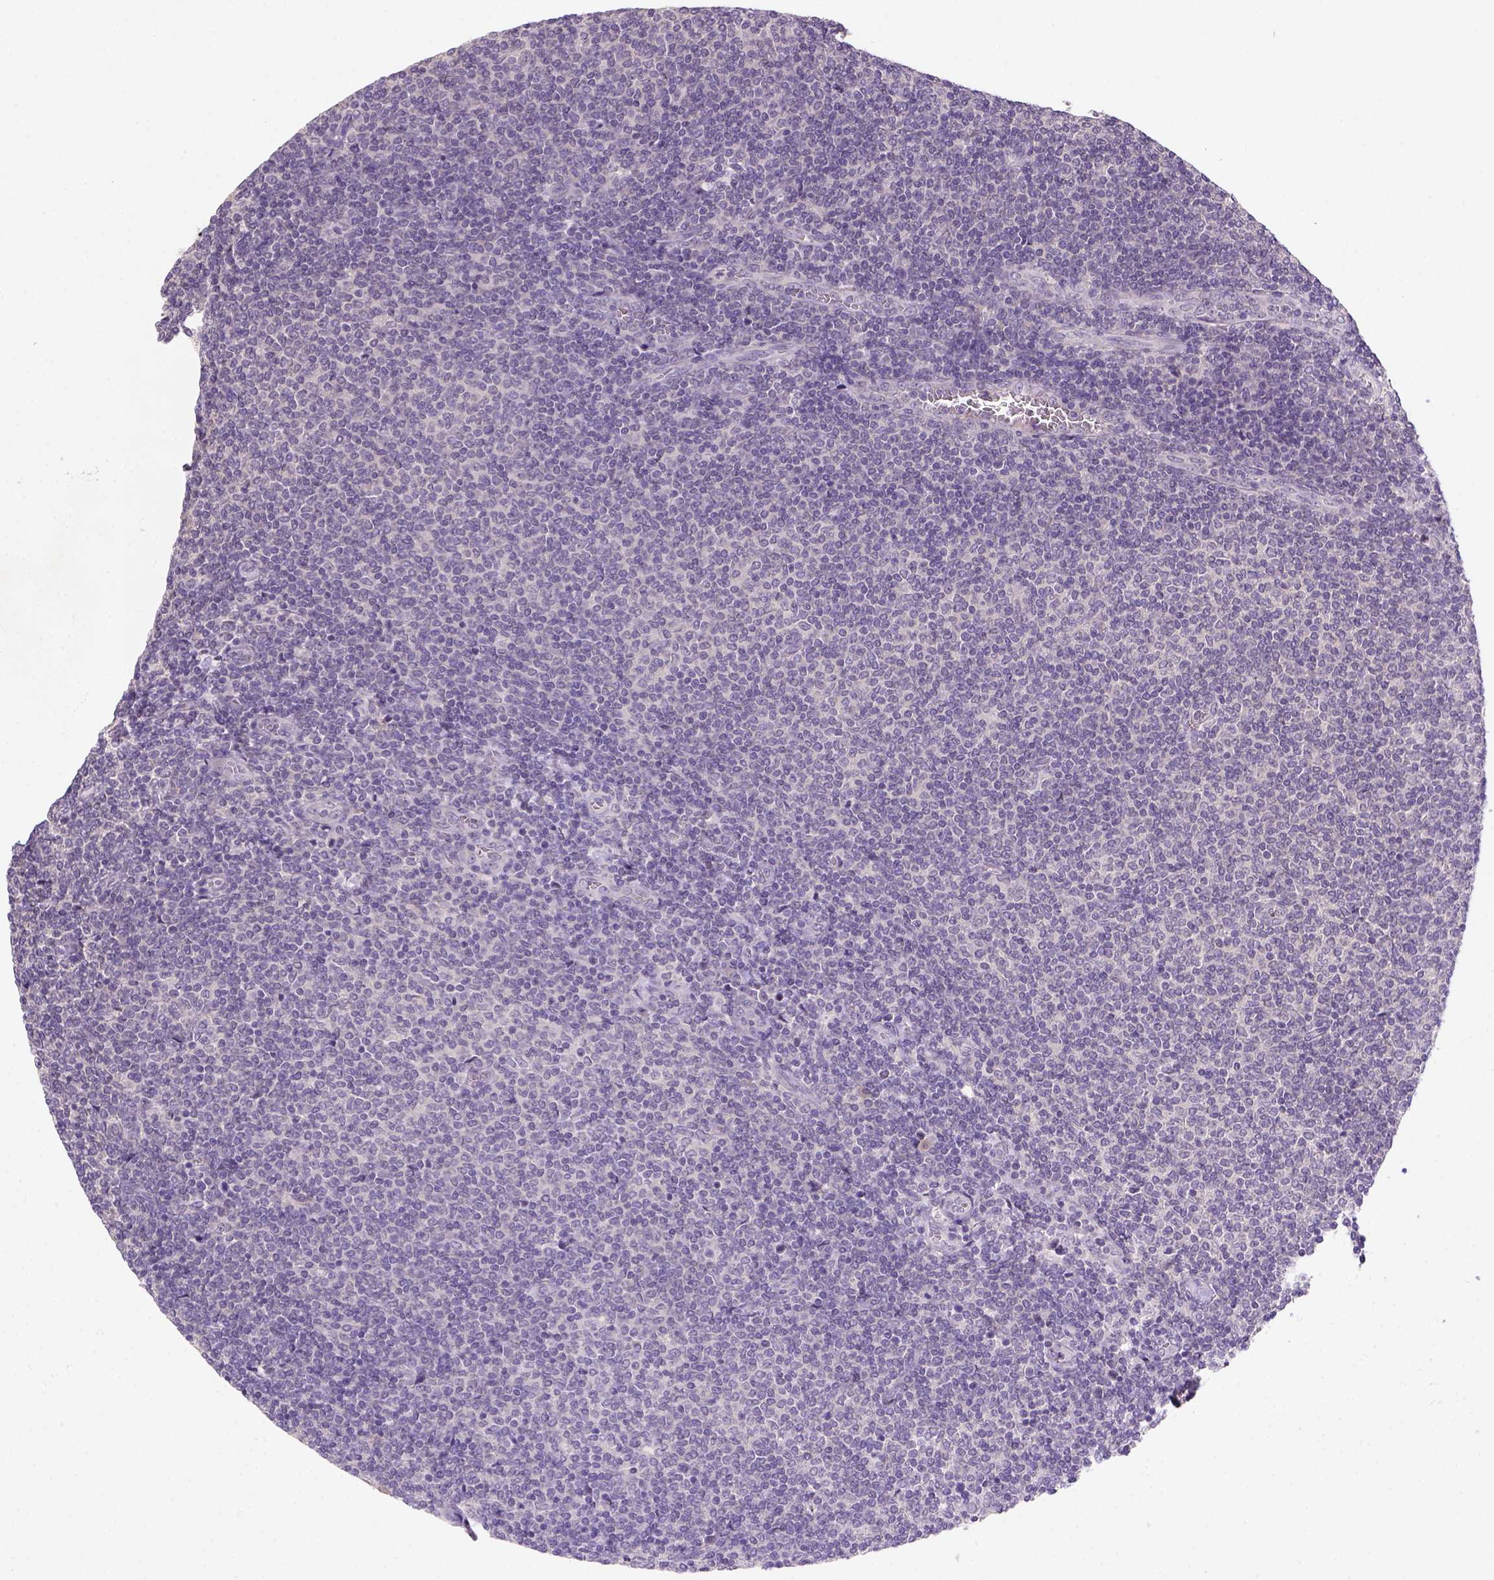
{"staining": {"intensity": "negative", "quantity": "none", "location": "none"}, "tissue": "lymphoma", "cell_type": "Tumor cells", "image_type": "cancer", "snomed": [{"axis": "morphology", "description": "Malignant lymphoma, non-Hodgkin's type, Low grade"}, {"axis": "topography", "description": "Lymph node"}], "caption": "This image is of lymphoma stained with IHC to label a protein in brown with the nuclei are counter-stained blue. There is no expression in tumor cells.", "gene": "NLGN2", "patient": {"sex": "male", "age": 52}}